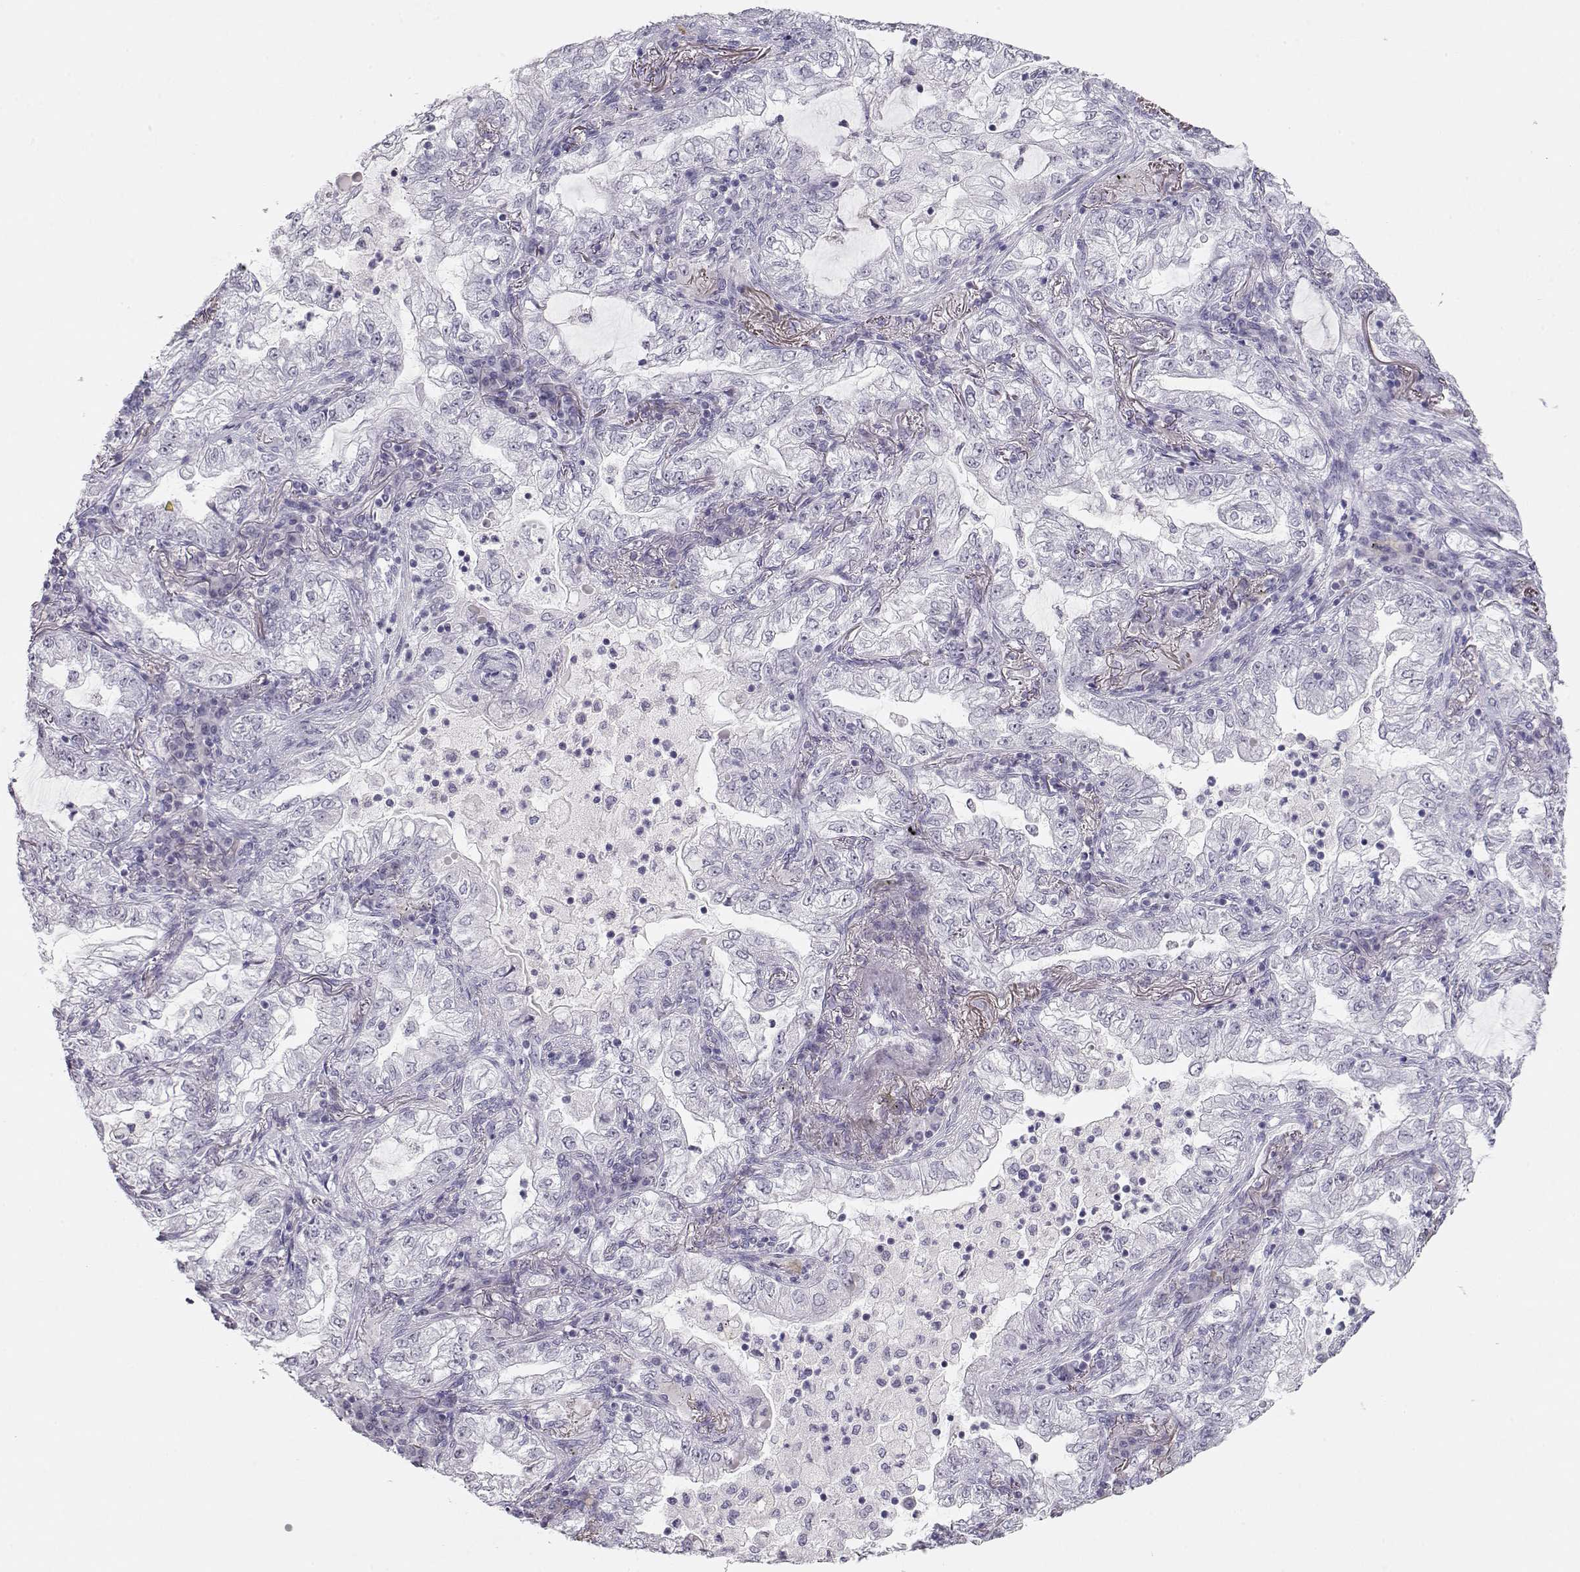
{"staining": {"intensity": "negative", "quantity": "none", "location": "none"}, "tissue": "lung cancer", "cell_type": "Tumor cells", "image_type": "cancer", "snomed": [{"axis": "morphology", "description": "Adenocarcinoma, NOS"}, {"axis": "topography", "description": "Lung"}], "caption": "Lung cancer was stained to show a protein in brown. There is no significant staining in tumor cells.", "gene": "IMPG1", "patient": {"sex": "female", "age": 73}}